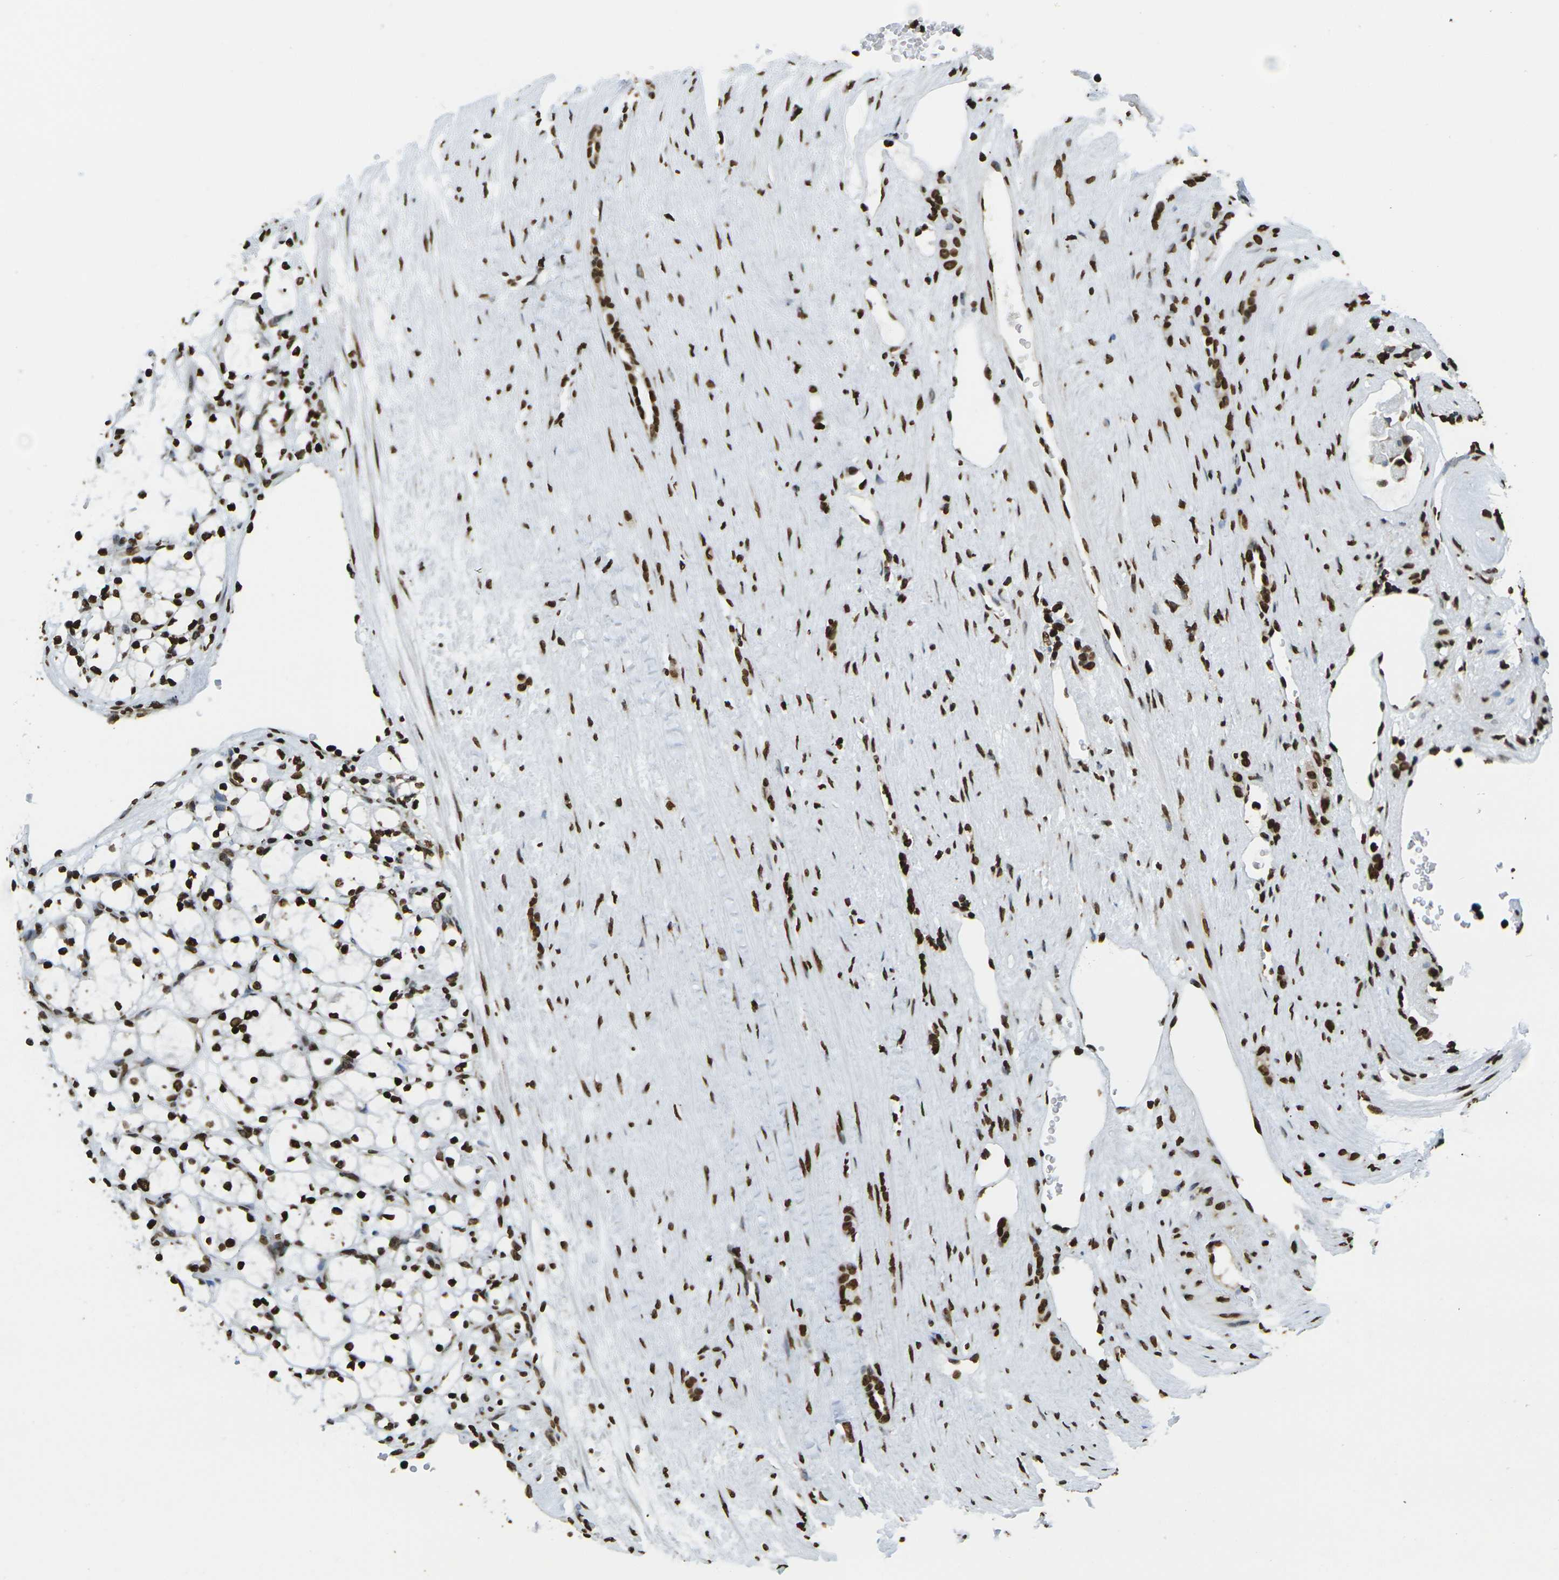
{"staining": {"intensity": "strong", "quantity": ">75%", "location": "nuclear"}, "tissue": "renal cancer", "cell_type": "Tumor cells", "image_type": "cancer", "snomed": [{"axis": "morphology", "description": "Adenocarcinoma, NOS"}, {"axis": "topography", "description": "Kidney"}], "caption": "Immunohistochemistry of human renal cancer exhibits high levels of strong nuclear staining in approximately >75% of tumor cells.", "gene": "H1-2", "patient": {"sex": "female", "age": 69}}